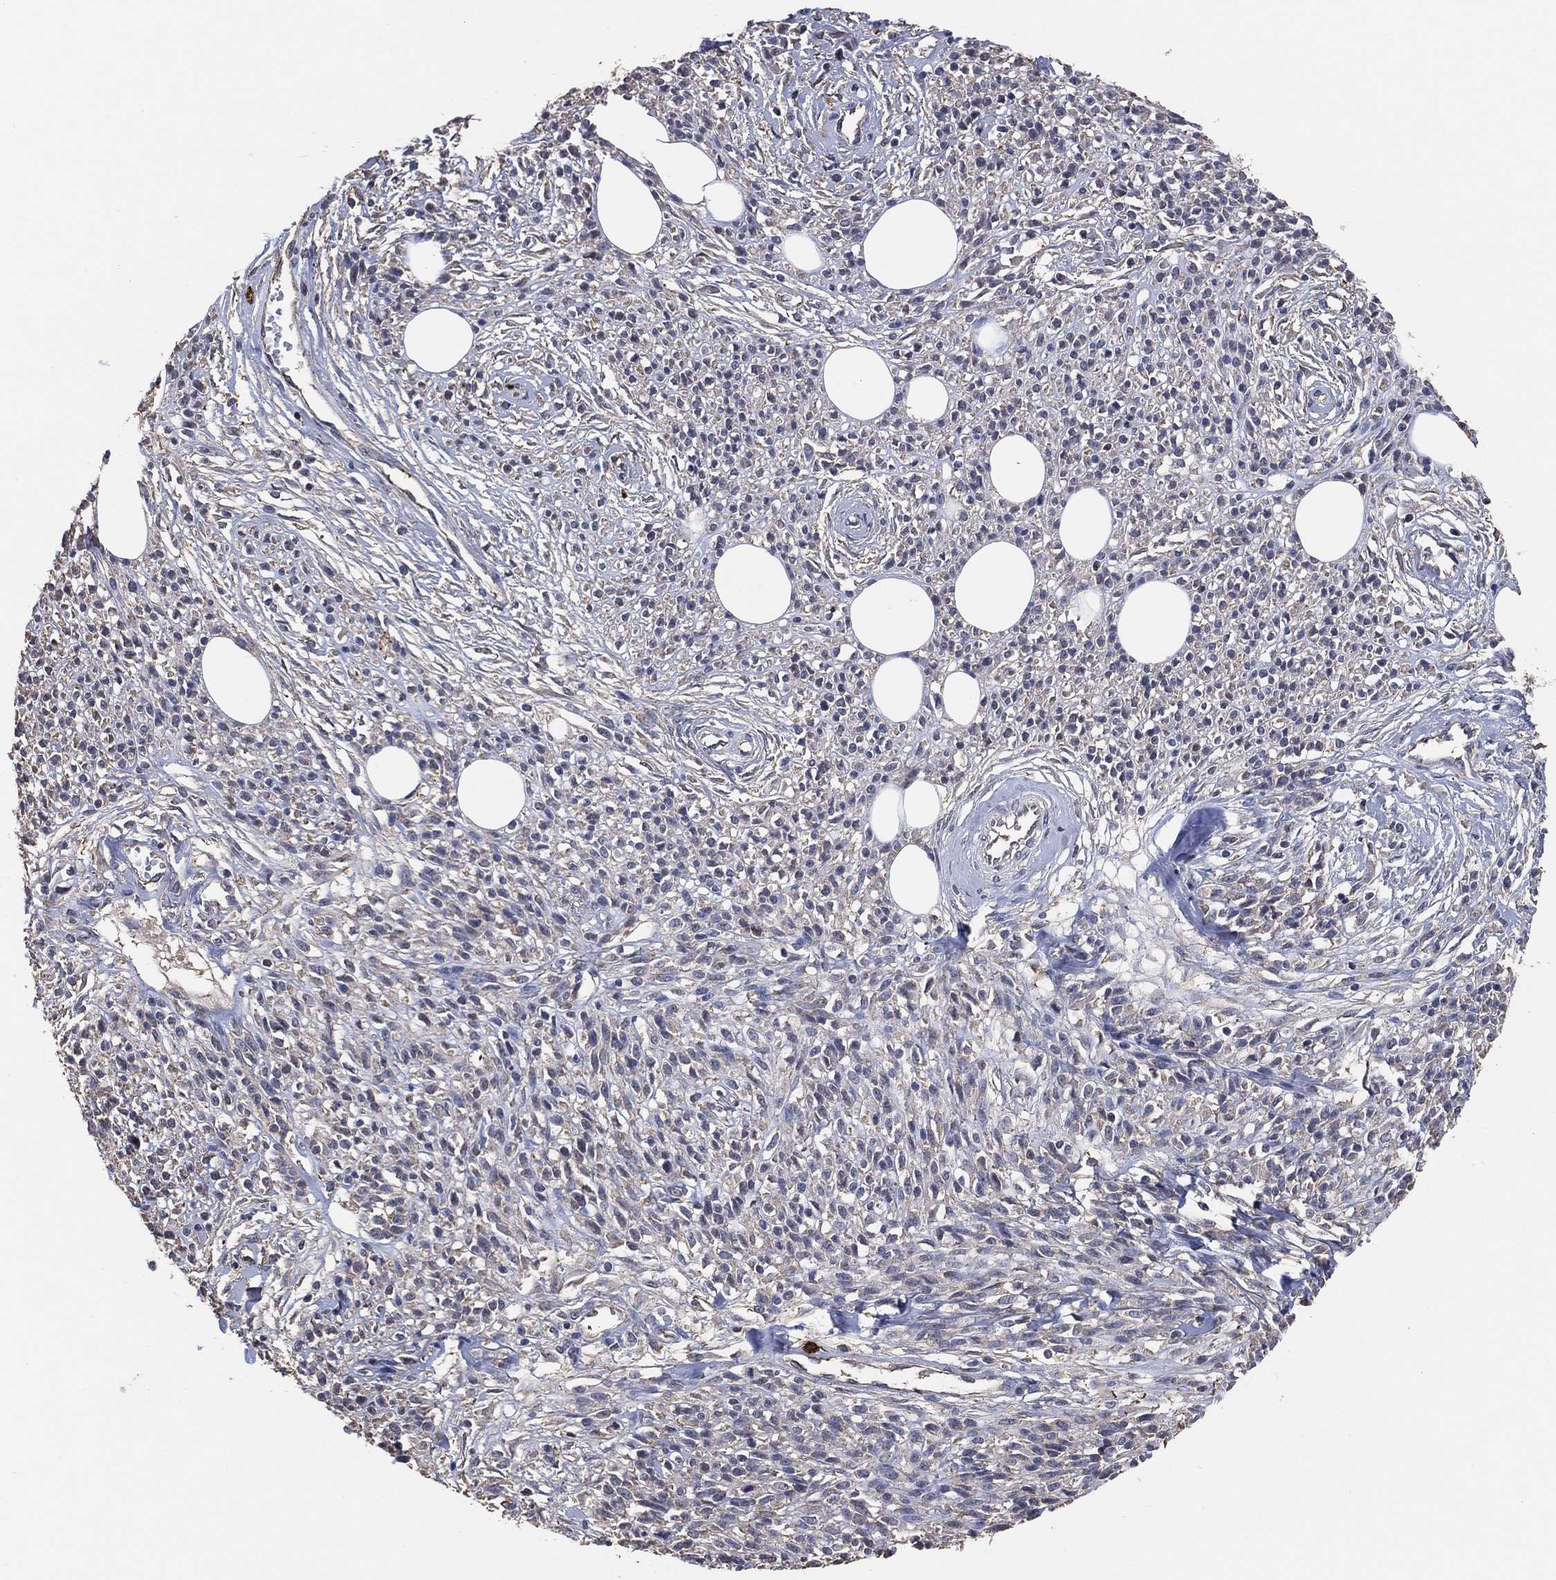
{"staining": {"intensity": "negative", "quantity": "none", "location": "none"}, "tissue": "melanoma", "cell_type": "Tumor cells", "image_type": "cancer", "snomed": [{"axis": "morphology", "description": "Malignant melanoma, NOS"}, {"axis": "topography", "description": "Skin"}, {"axis": "topography", "description": "Skin of trunk"}], "caption": "Protein analysis of melanoma shows no significant expression in tumor cells. Nuclei are stained in blue.", "gene": "KLK5", "patient": {"sex": "male", "age": 74}}